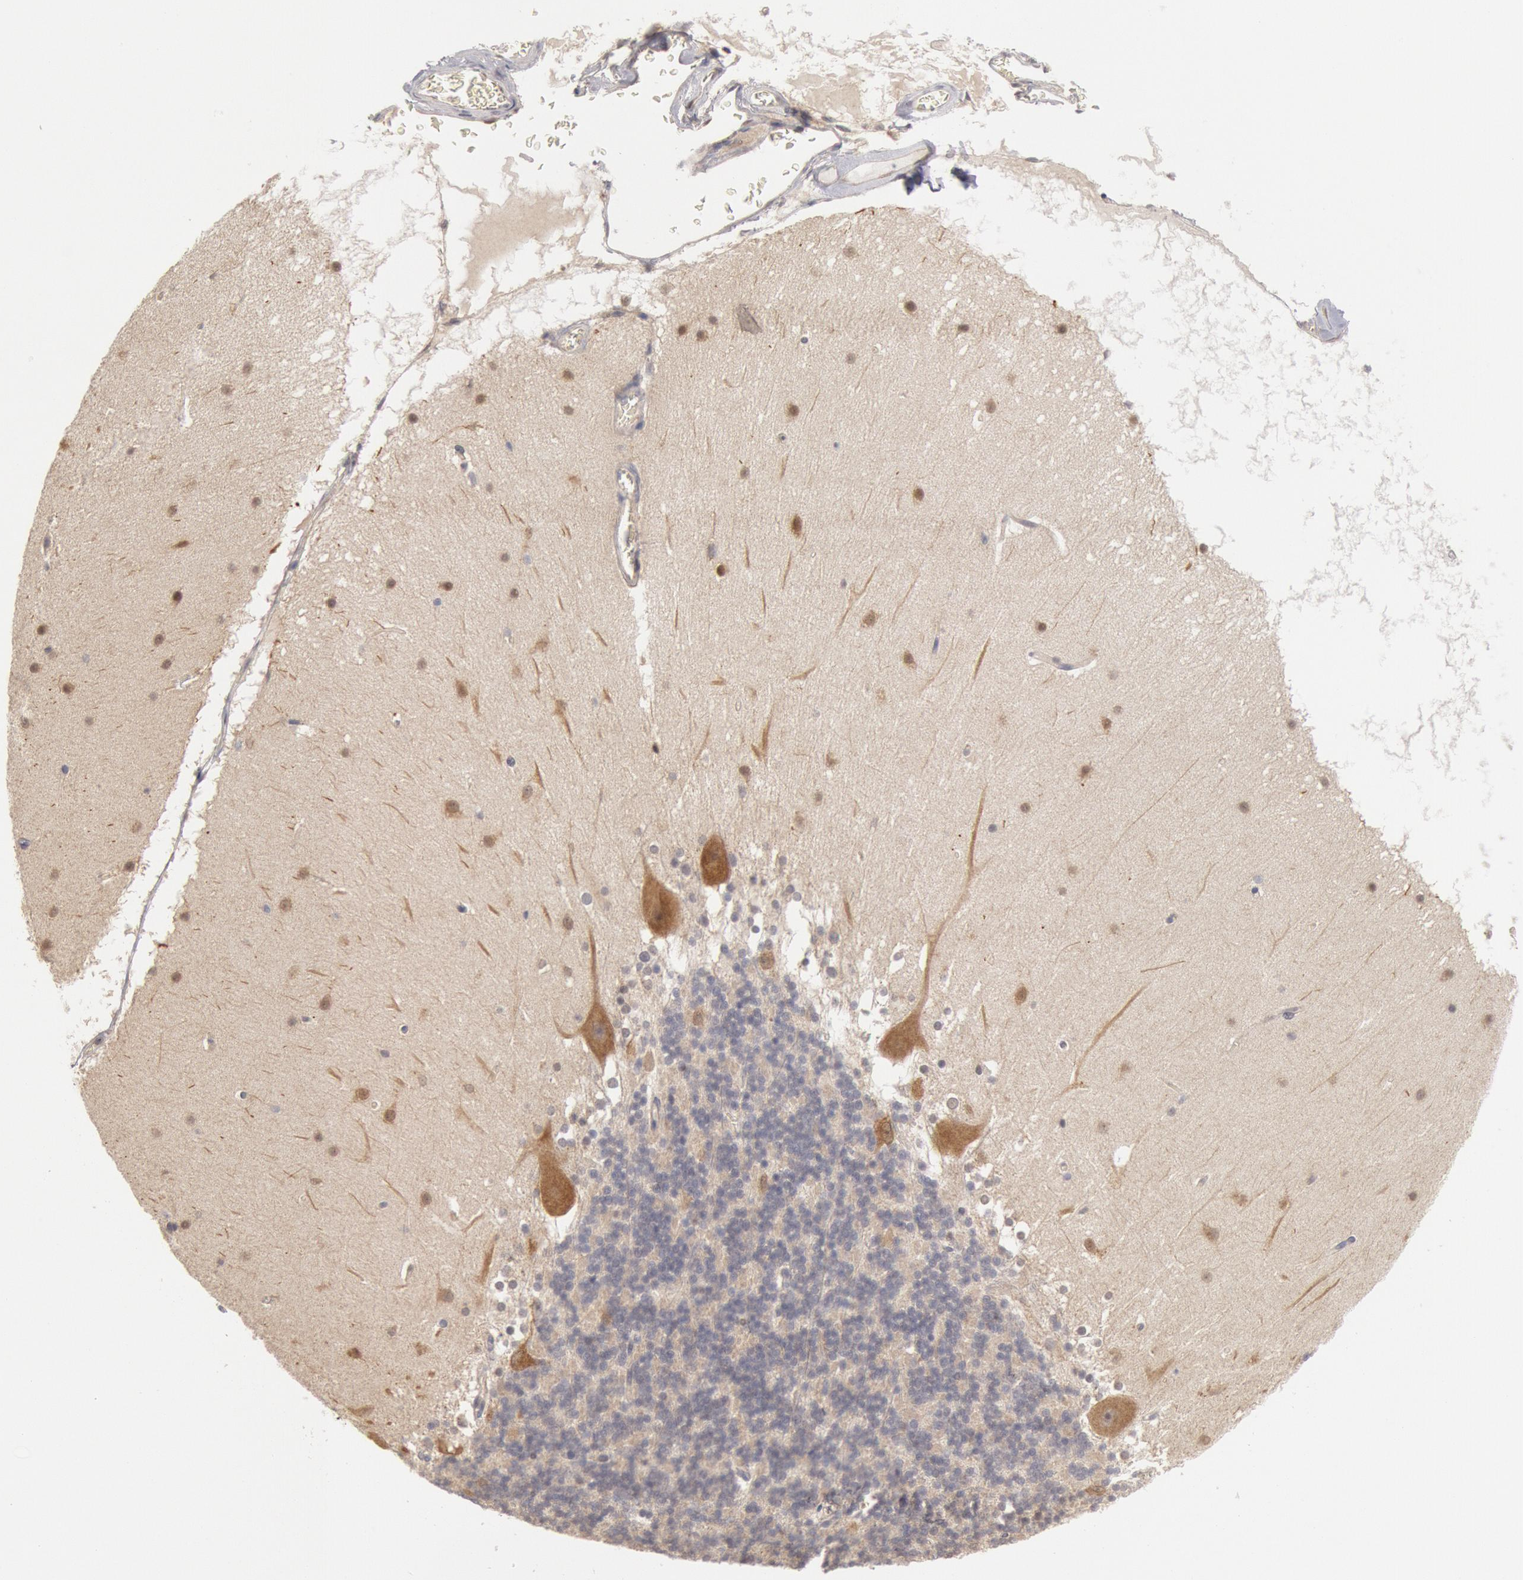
{"staining": {"intensity": "weak", "quantity": ">75%", "location": "cytoplasmic/membranous"}, "tissue": "cerebellum", "cell_type": "Cells in granular layer", "image_type": "normal", "snomed": [{"axis": "morphology", "description": "Normal tissue, NOS"}, {"axis": "topography", "description": "Cerebellum"}], "caption": "A low amount of weak cytoplasmic/membranous expression is identified in about >75% of cells in granular layer in benign cerebellum. Using DAB (brown) and hematoxylin (blue) stains, captured at high magnification using brightfield microscopy.", "gene": "DNAJA1", "patient": {"sex": "female", "age": 19}}